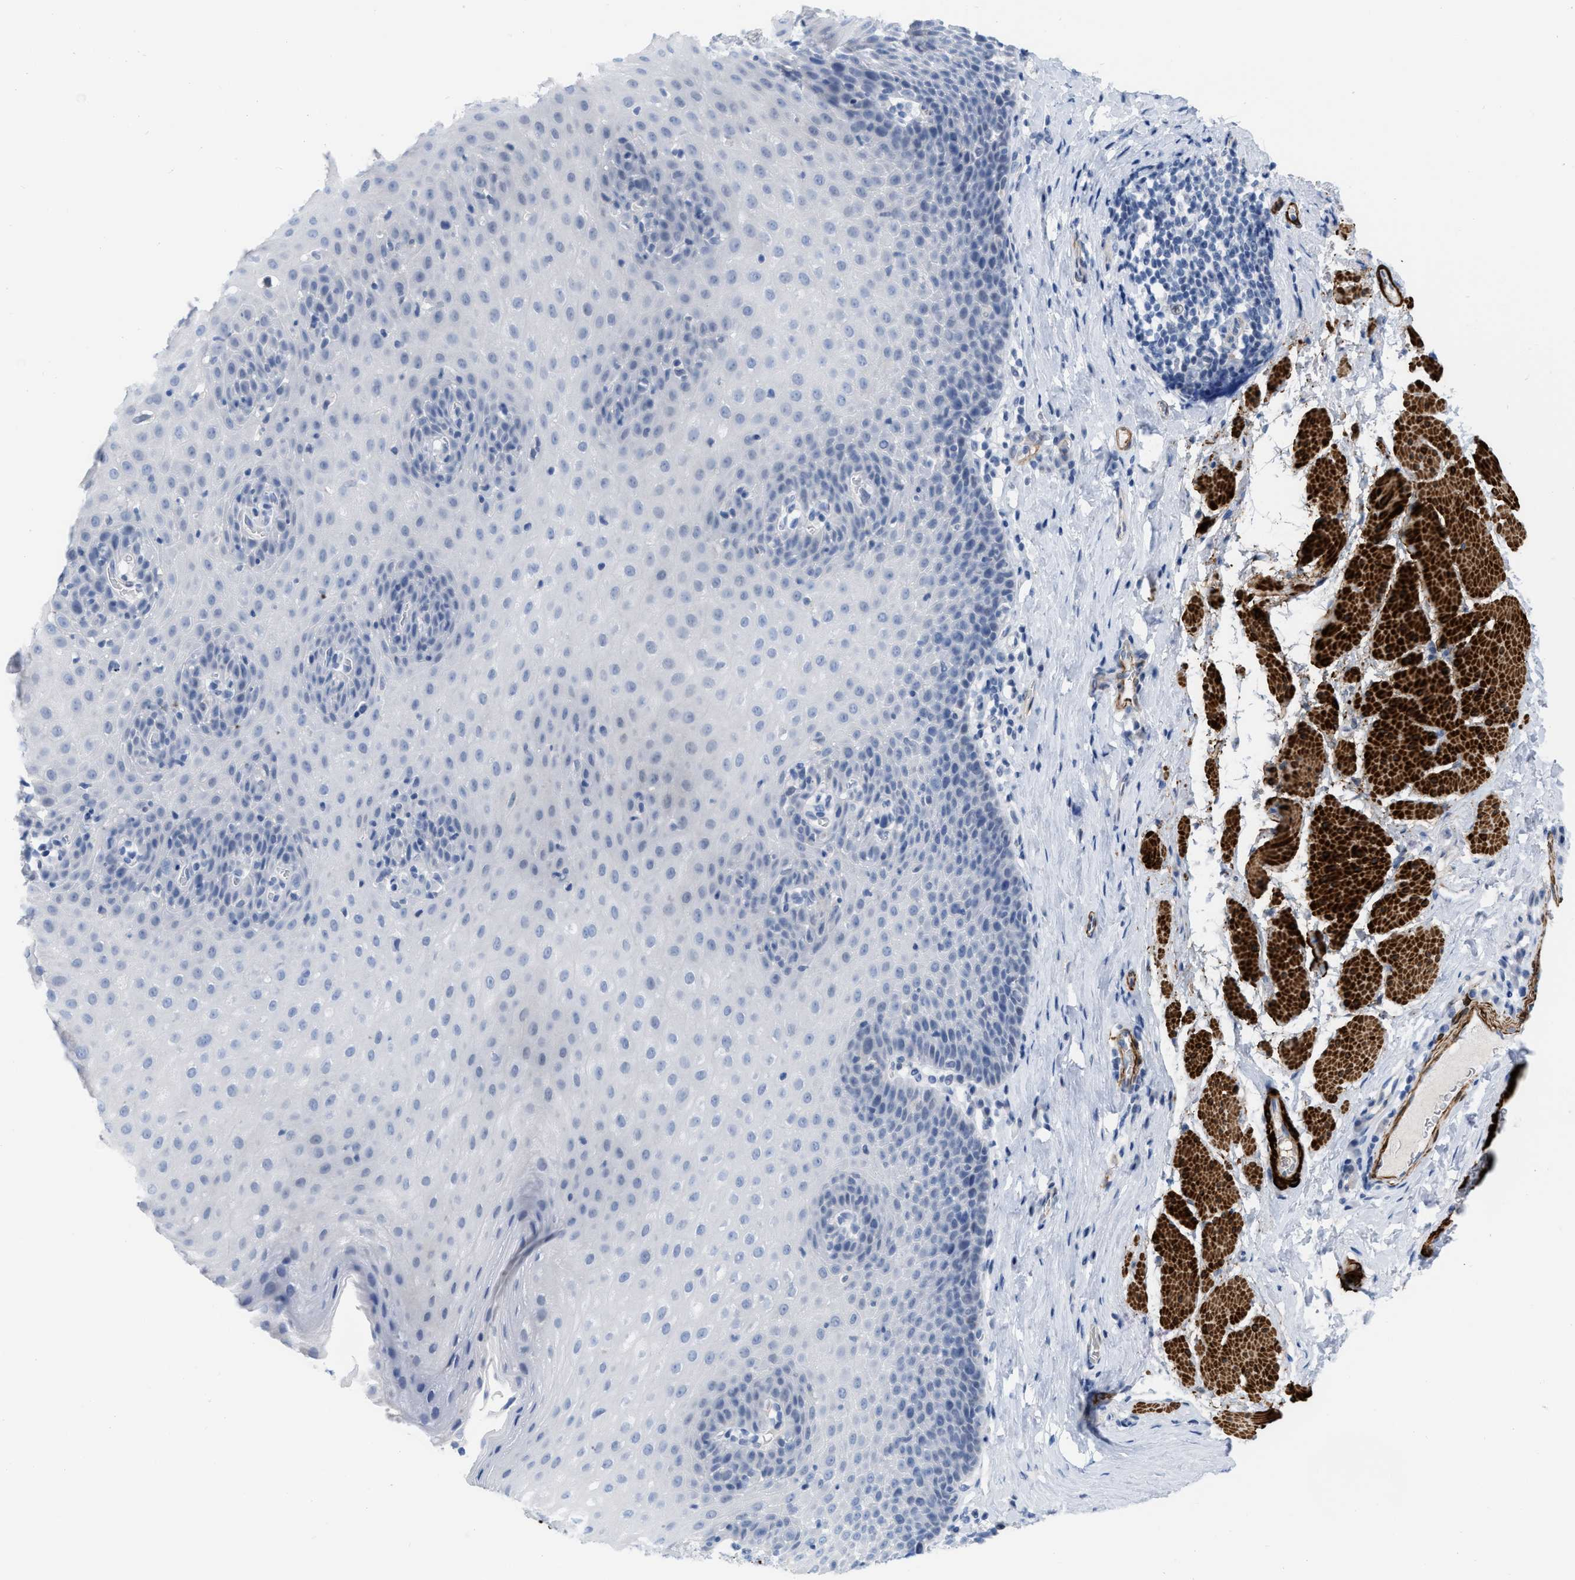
{"staining": {"intensity": "negative", "quantity": "none", "location": "none"}, "tissue": "esophagus", "cell_type": "Squamous epithelial cells", "image_type": "normal", "snomed": [{"axis": "morphology", "description": "Normal tissue, NOS"}, {"axis": "topography", "description": "Esophagus"}], "caption": "Esophagus stained for a protein using IHC reveals no expression squamous epithelial cells.", "gene": "TAGLN", "patient": {"sex": "female", "age": 61}}